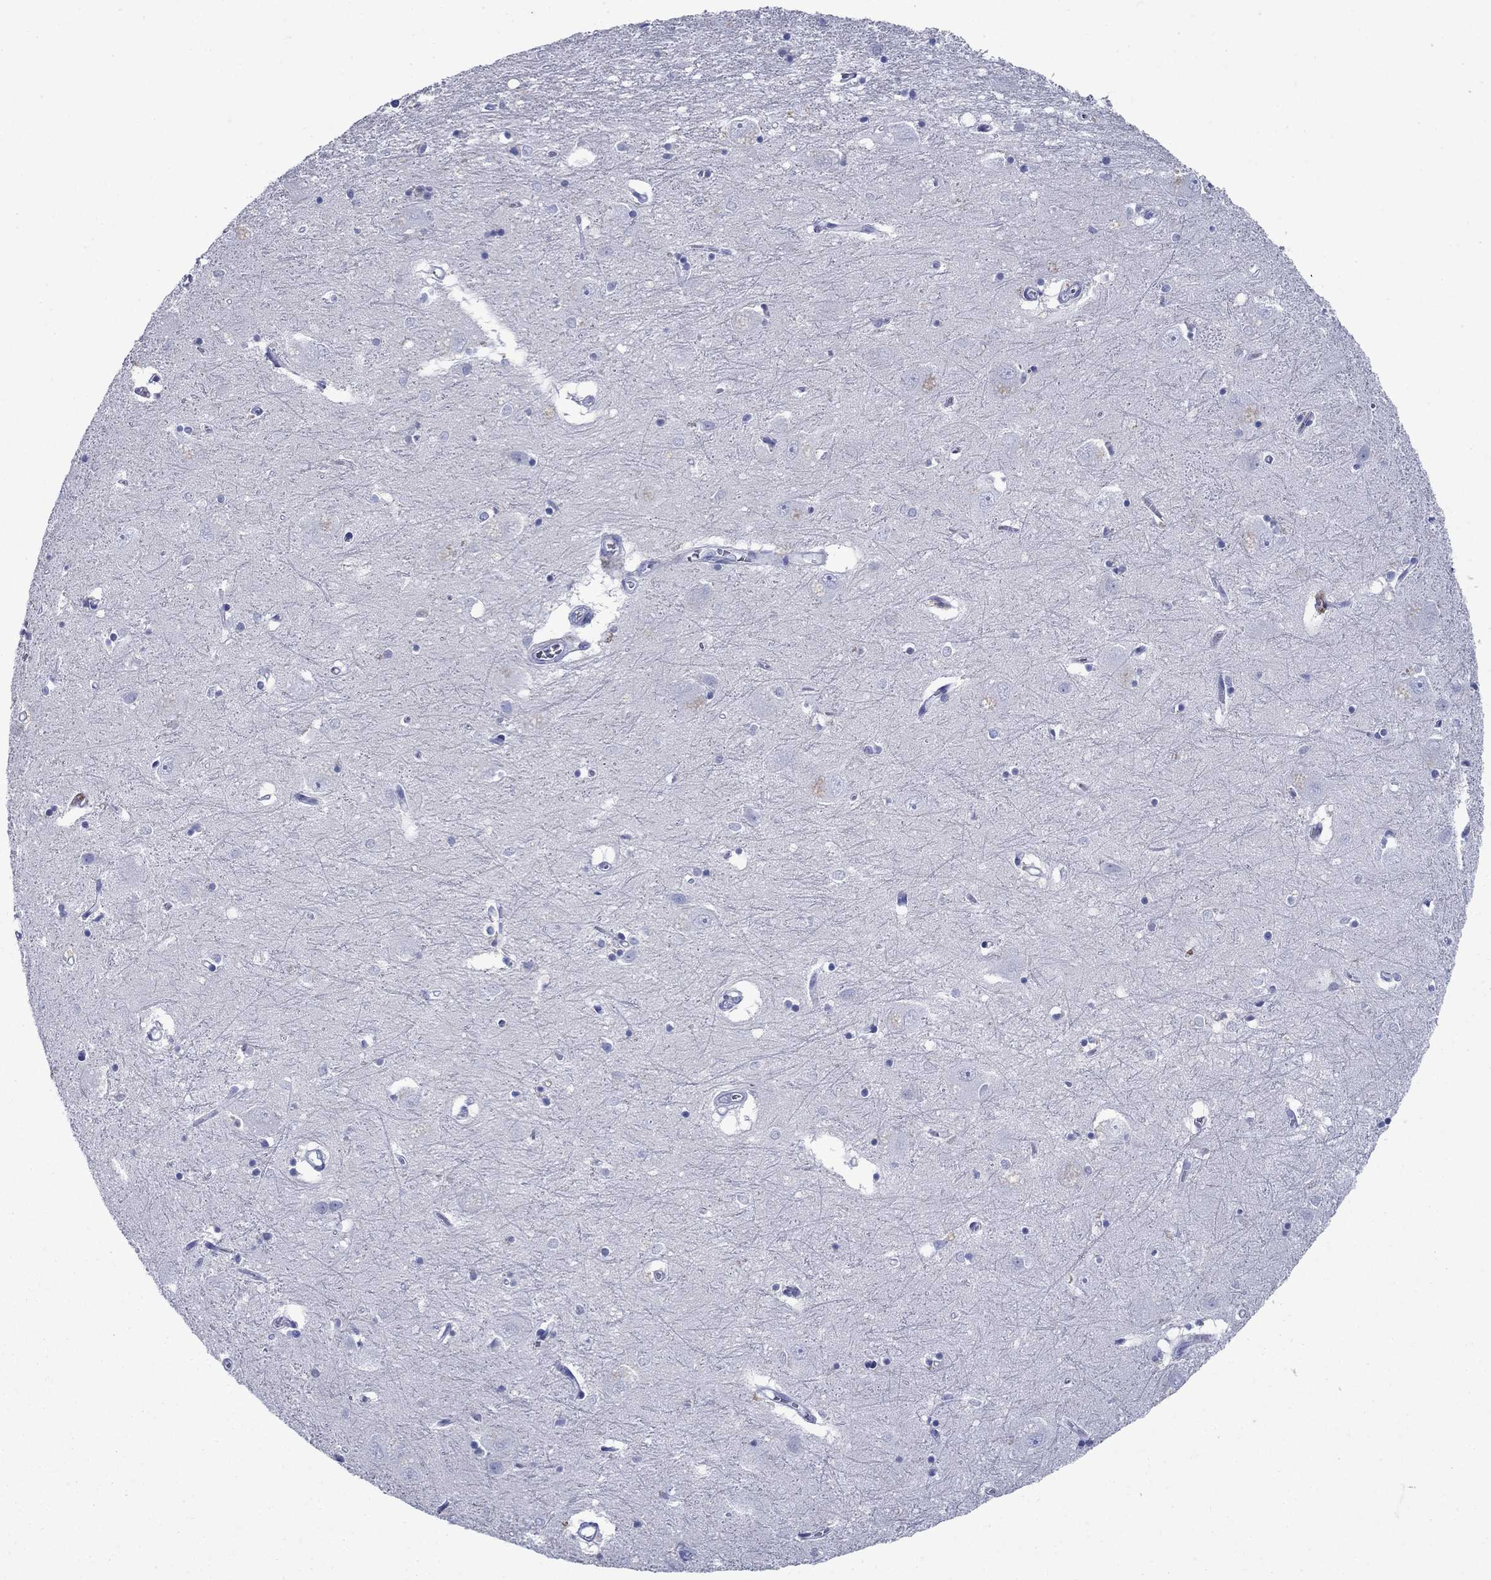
{"staining": {"intensity": "negative", "quantity": "none", "location": "none"}, "tissue": "caudate", "cell_type": "Glial cells", "image_type": "normal", "snomed": [{"axis": "morphology", "description": "Normal tissue, NOS"}, {"axis": "topography", "description": "Lateral ventricle wall"}], "caption": "Normal caudate was stained to show a protein in brown. There is no significant positivity in glial cells. The staining is performed using DAB brown chromogen with nuclei counter-stained in using hematoxylin.", "gene": "AZU1", "patient": {"sex": "male", "age": 54}}